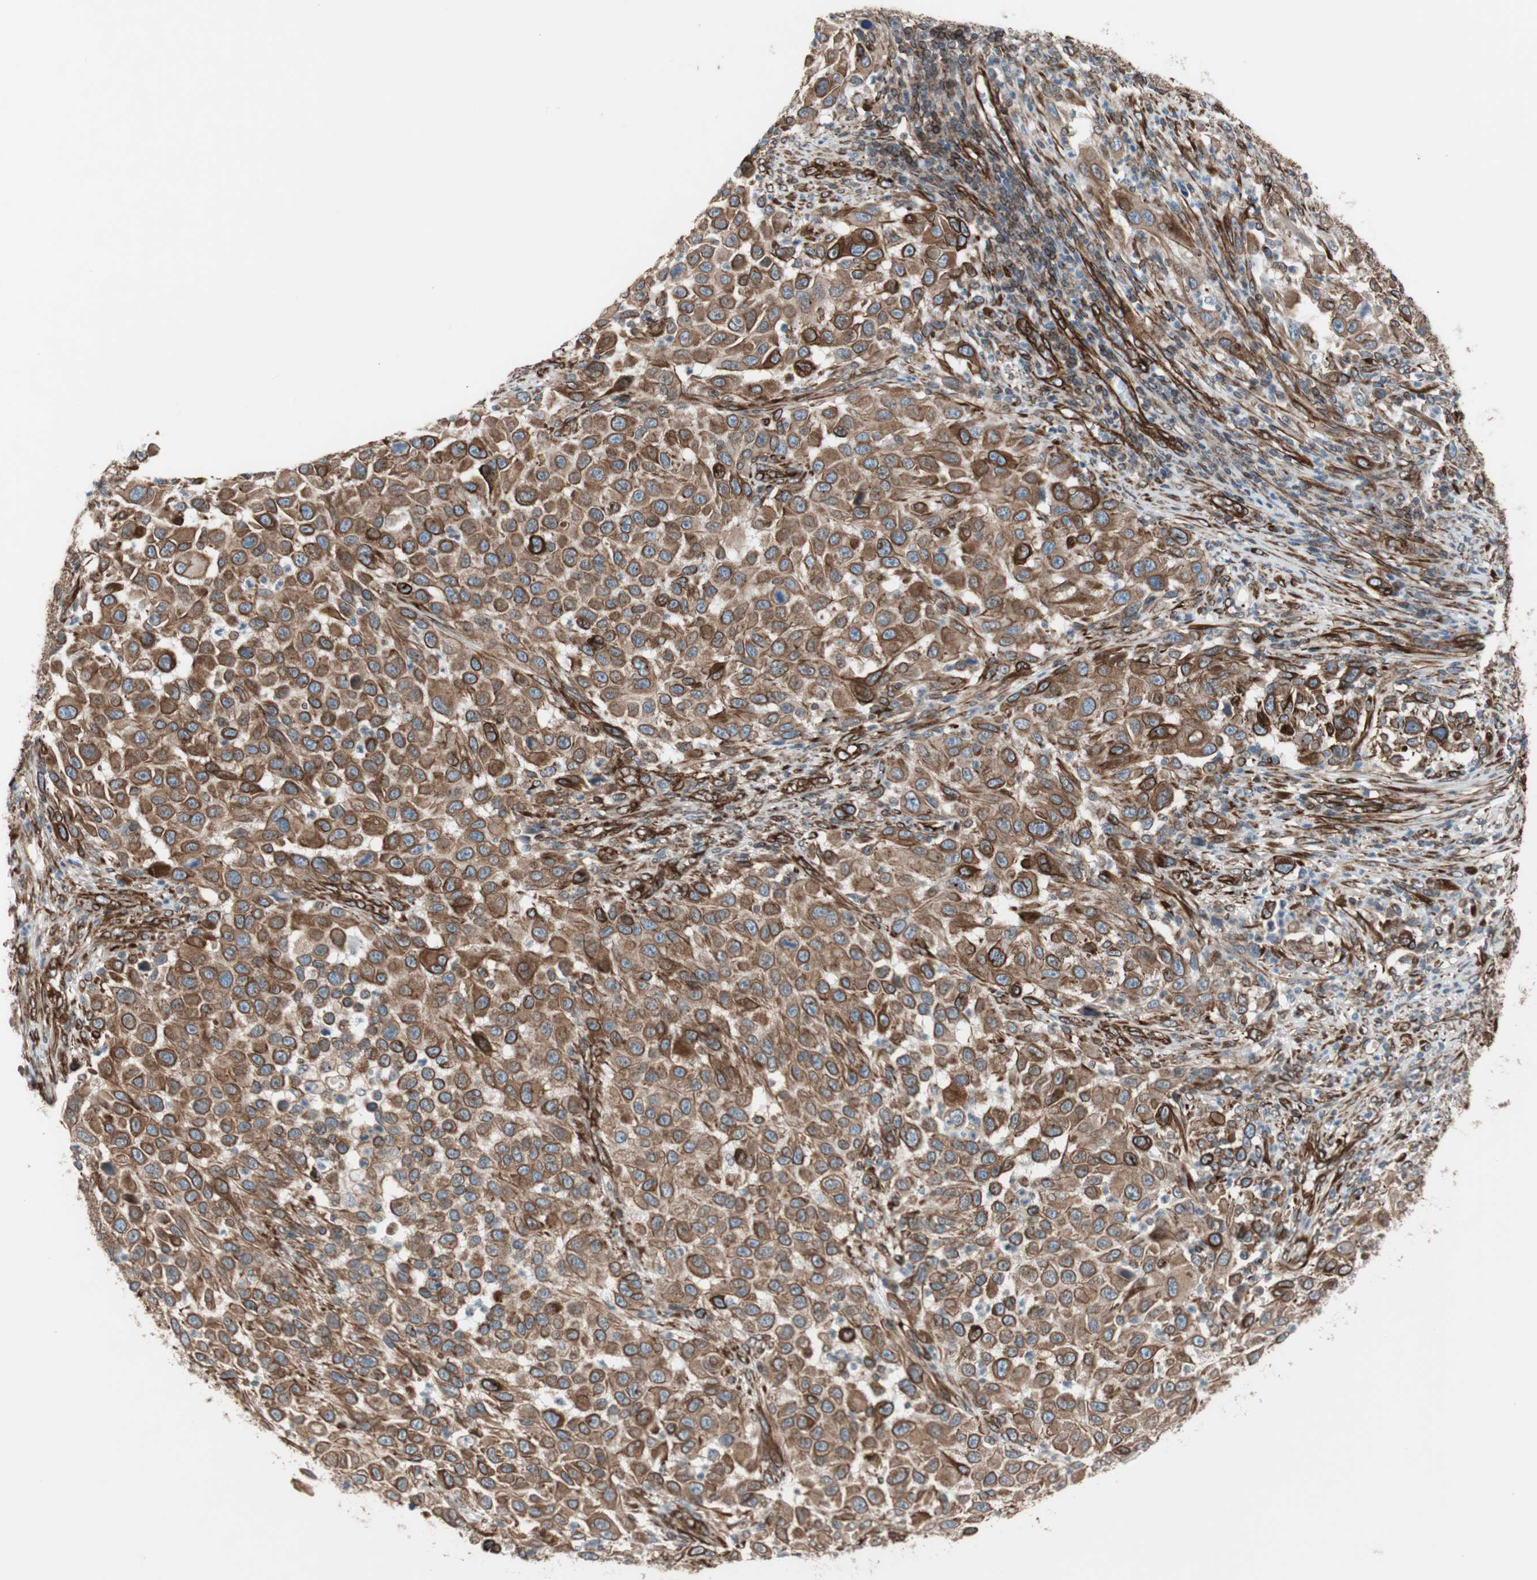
{"staining": {"intensity": "strong", "quantity": ">75%", "location": "cytoplasmic/membranous"}, "tissue": "melanoma", "cell_type": "Tumor cells", "image_type": "cancer", "snomed": [{"axis": "morphology", "description": "Malignant melanoma, Metastatic site"}, {"axis": "topography", "description": "Lymph node"}], "caption": "This image reveals immunohistochemistry staining of melanoma, with high strong cytoplasmic/membranous positivity in about >75% of tumor cells.", "gene": "TCTA", "patient": {"sex": "male", "age": 61}}